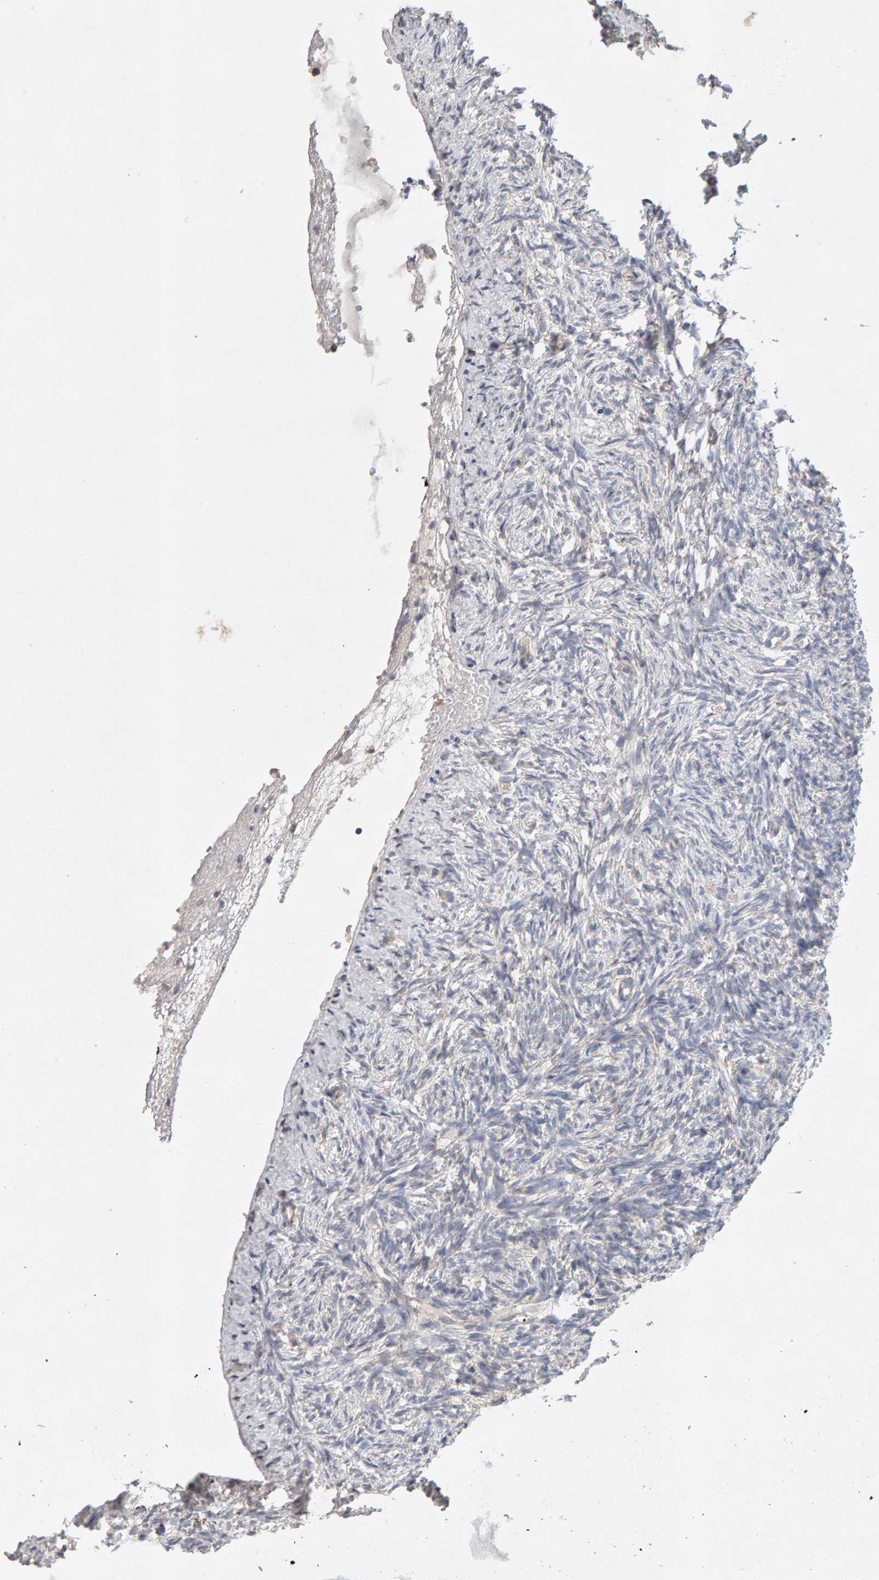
{"staining": {"intensity": "negative", "quantity": "none", "location": "none"}, "tissue": "ovary", "cell_type": "Ovarian stroma cells", "image_type": "normal", "snomed": [{"axis": "morphology", "description": "Normal tissue, NOS"}, {"axis": "topography", "description": "Ovary"}], "caption": "DAB immunohistochemical staining of unremarkable ovary reveals no significant staining in ovarian stroma cells.", "gene": "PTPRM", "patient": {"sex": "female", "age": 33}}